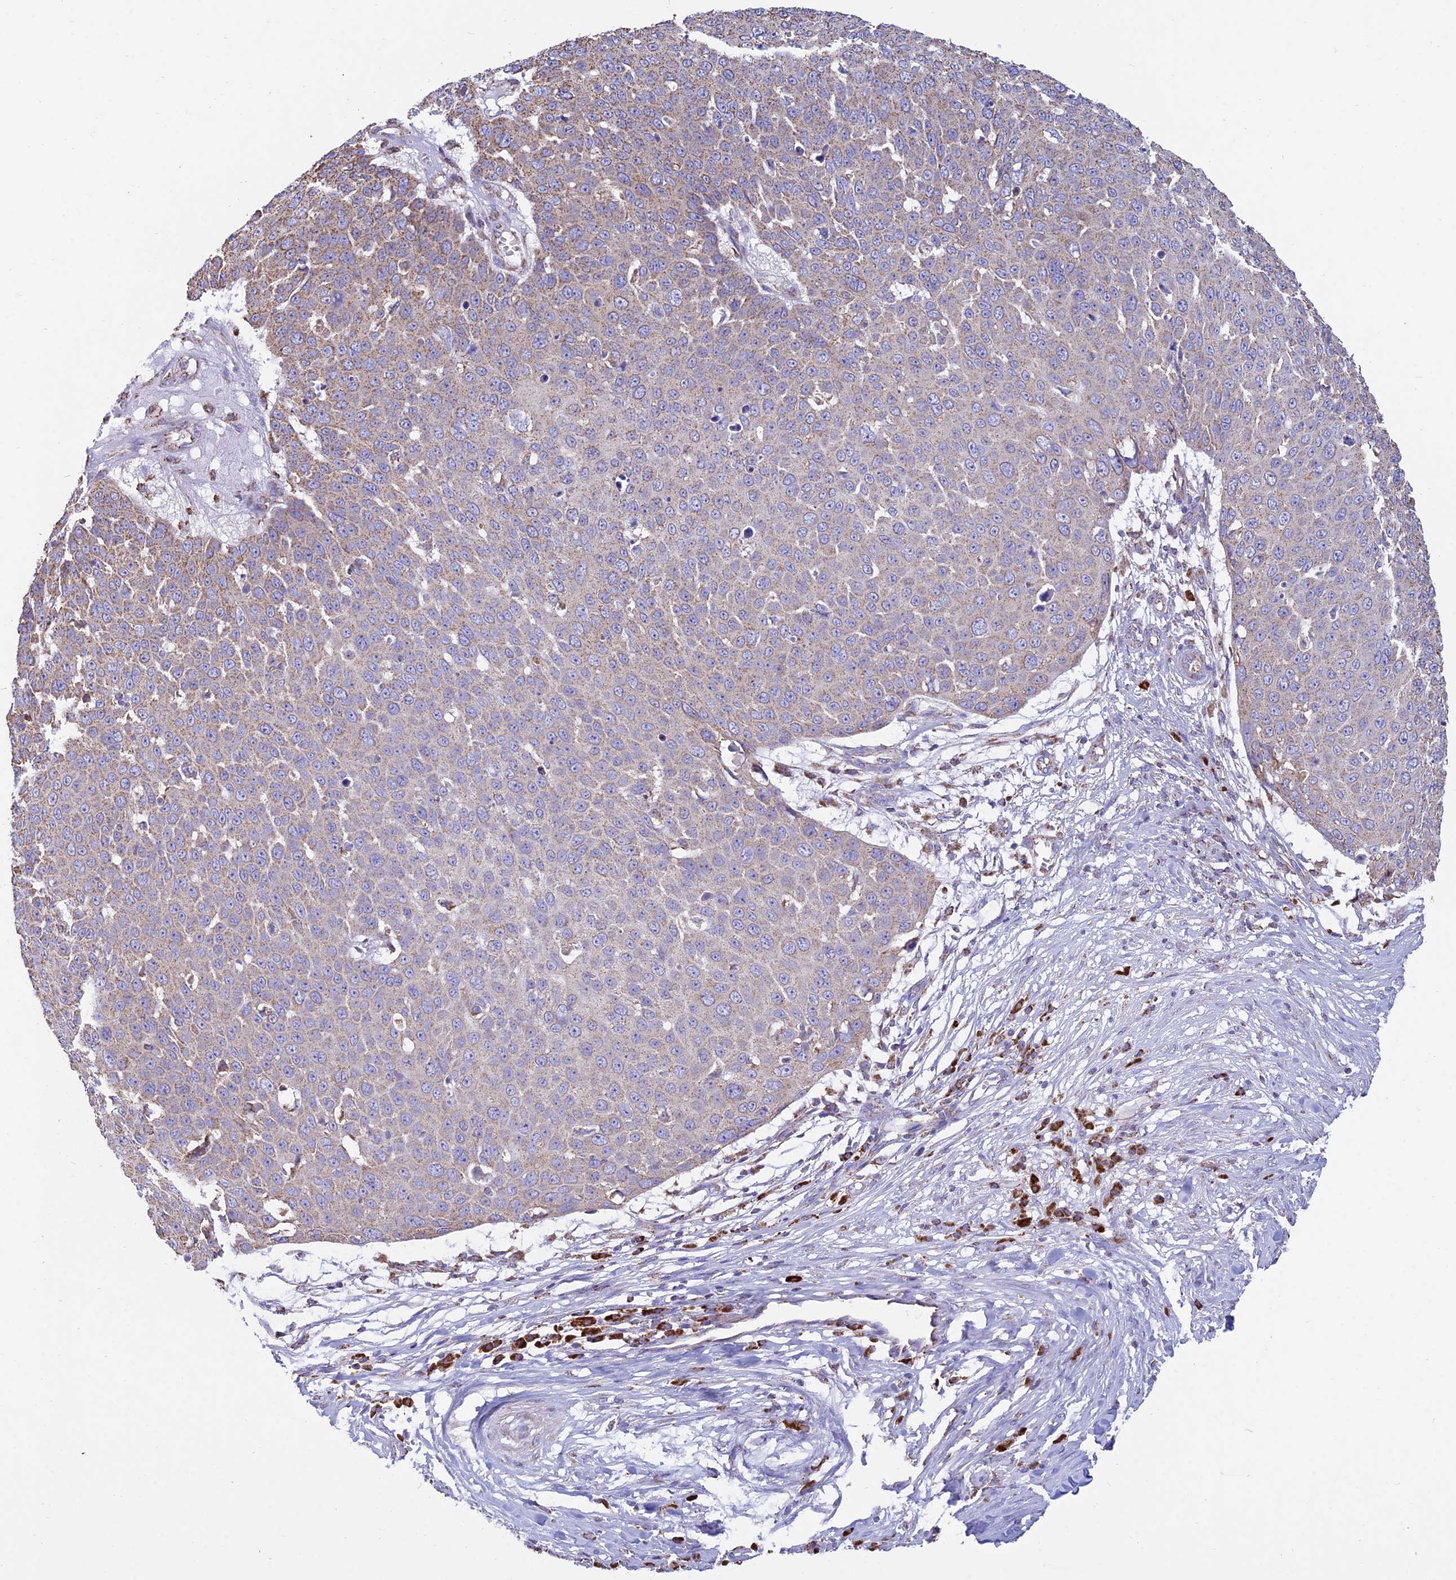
{"staining": {"intensity": "weak", "quantity": "25%-75%", "location": "cytoplasmic/membranous"}, "tissue": "skin cancer", "cell_type": "Tumor cells", "image_type": "cancer", "snomed": [{"axis": "morphology", "description": "Squamous cell carcinoma, NOS"}, {"axis": "topography", "description": "Skin"}], "caption": "Immunohistochemistry (IHC) histopathology image of neoplastic tissue: skin cancer stained using IHC shows low levels of weak protein expression localized specifically in the cytoplasmic/membranous of tumor cells, appearing as a cytoplasmic/membranous brown color.", "gene": "OR2W3", "patient": {"sex": "male", "age": 71}}